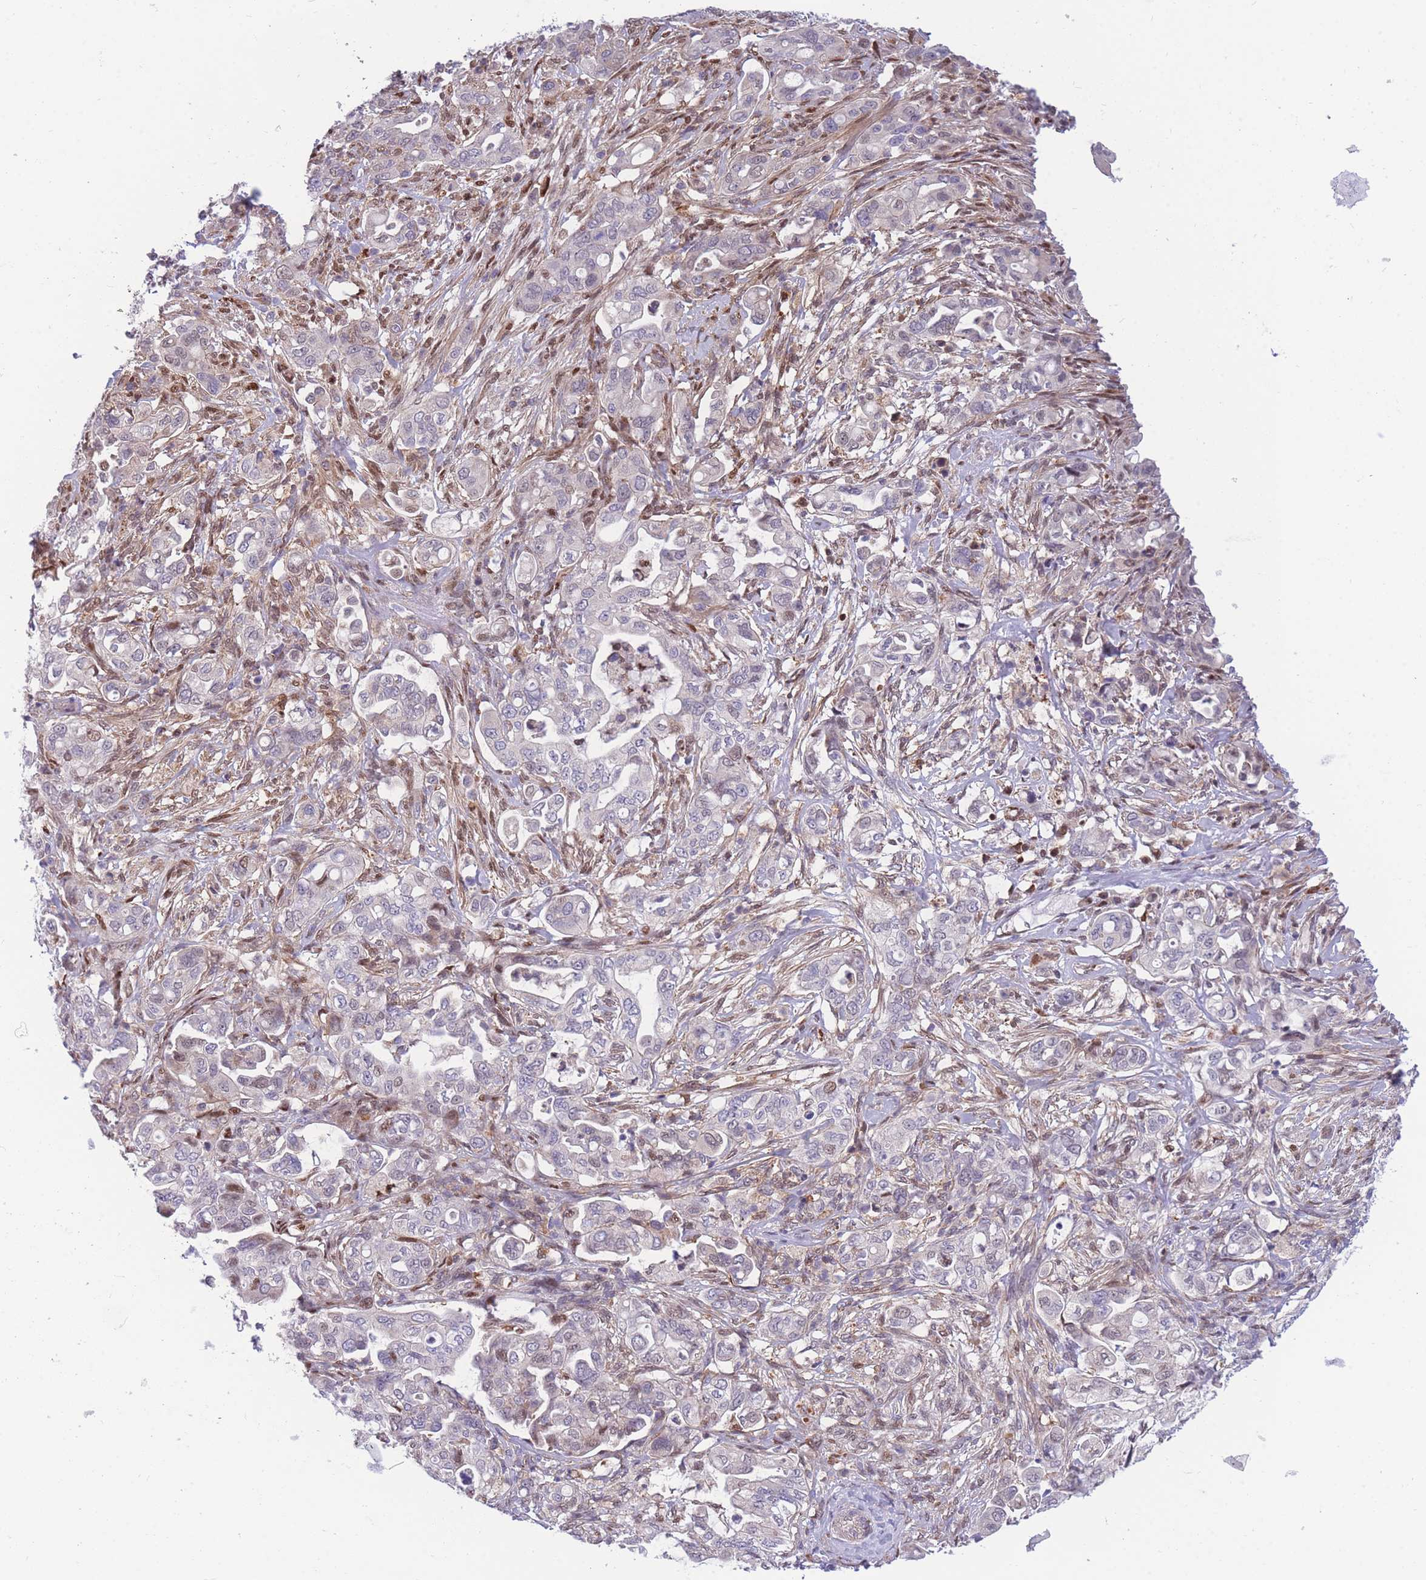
{"staining": {"intensity": "negative", "quantity": "none", "location": "none"}, "tissue": "pancreatic cancer", "cell_type": "Tumor cells", "image_type": "cancer", "snomed": [{"axis": "morphology", "description": "Normal tissue, NOS"}, {"axis": "morphology", "description": "Adenocarcinoma, NOS"}, {"axis": "topography", "description": "Lymph node"}, {"axis": "topography", "description": "Pancreas"}], "caption": "Immunohistochemical staining of pancreatic cancer shows no significant staining in tumor cells.", "gene": "CRACD", "patient": {"sex": "female", "age": 67}}